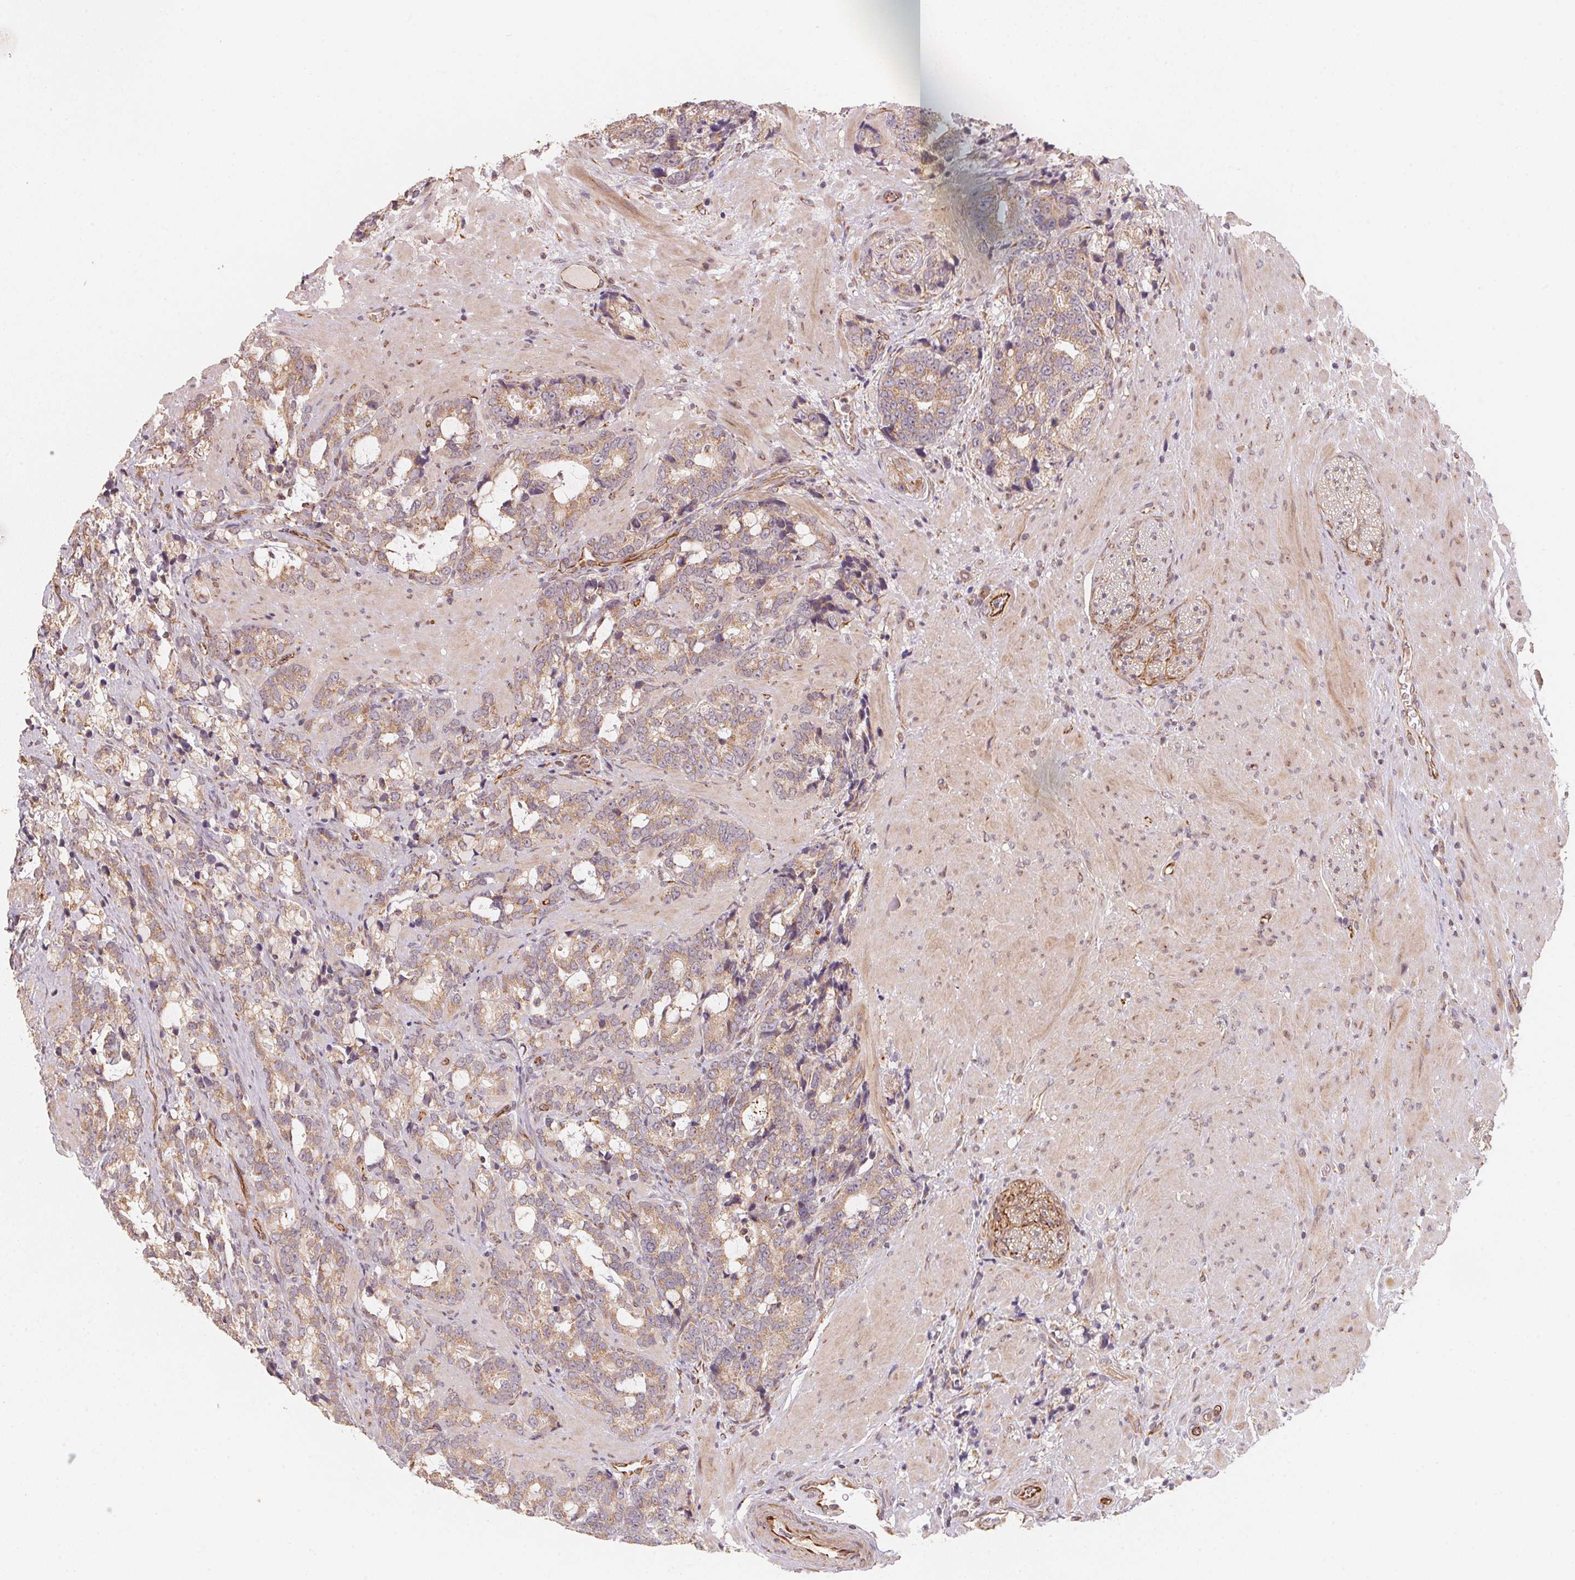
{"staining": {"intensity": "weak", "quantity": ">75%", "location": "cytoplasmic/membranous"}, "tissue": "prostate cancer", "cell_type": "Tumor cells", "image_type": "cancer", "snomed": [{"axis": "morphology", "description": "Adenocarcinoma, High grade"}, {"axis": "topography", "description": "Prostate"}], "caption": "Tumor cells reveal weak cytoplasmic/membranous expression in about >75% of cells in prostate adenocarcinoma (high-grade). The staining was performed using DAB (3,3'-diaminobenzidine) to visualize the protein expression in brown, while the nuclei were stained in blue with hematoxylin (Magnification: 20x).", "gene": "TSPAN12", "patient": {"sex": "male", "age": 74}}